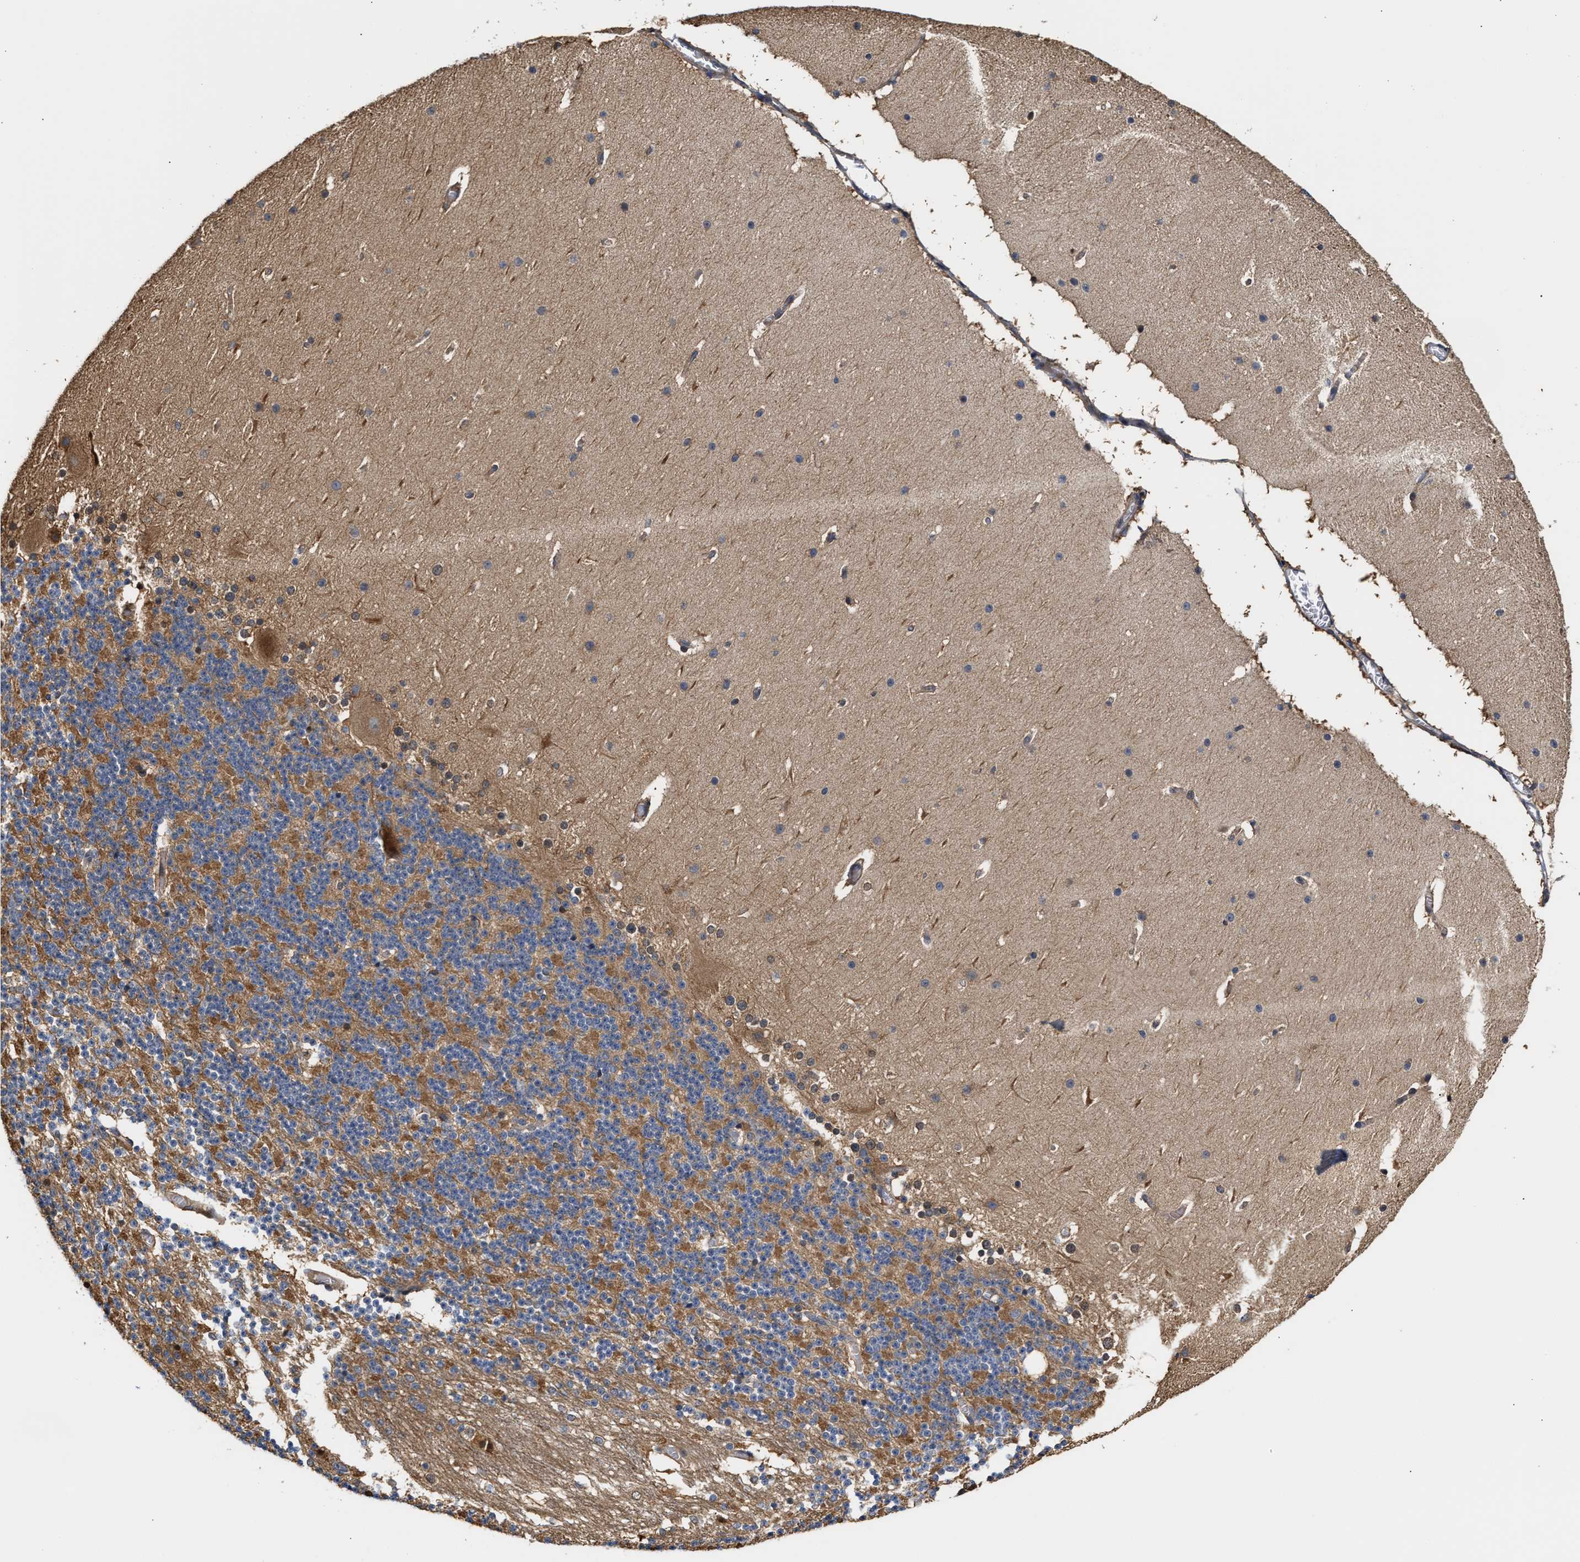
{"staining": {"intensity": "weak", "quantity": "<25%", "location": "cytoplasmic/membranous"}, "tissue": "cerebellum", "cell_type": "Cells in granular layer", "image_type": "normal", "snomed": [{"axis": "morphology", "description": "Normal tissue, NOS"}, {"axis": "topography", "description": "Cerebellum"}], "caption": "A histopathology image of cerebellum stained for a protein reveals no brown staining in cells in granular layer. (DAB immunohistochemistry with hematoxylin counter stain).", "gene": "CLIP2", "patient": {"sex": "female", "age": 19}}